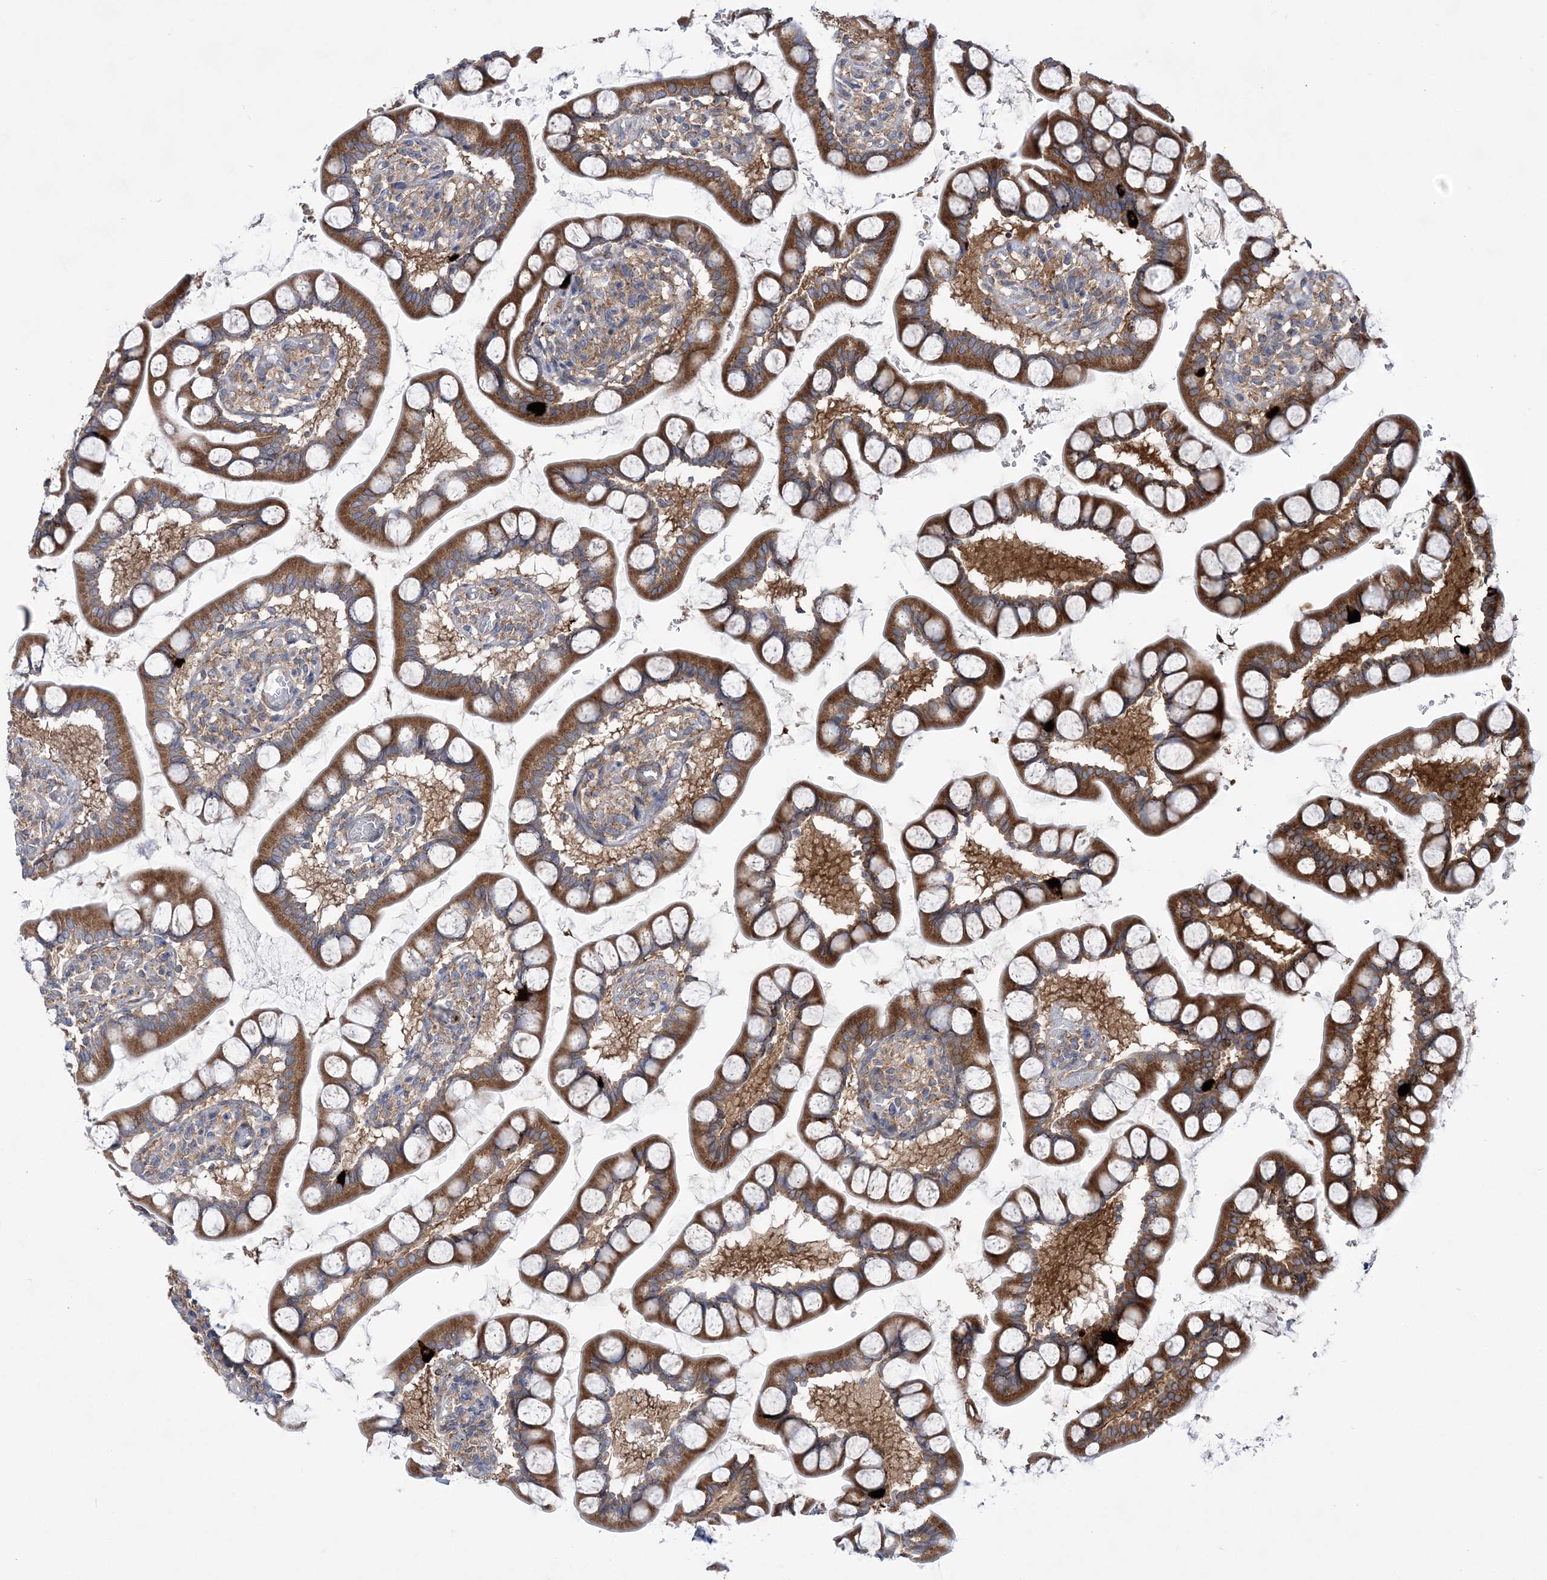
{"staining": {"intensity": "moderate", "quantity": ">75%", "location": "cytoplasmic/membranous"}, "tissue": "small intestine", "cell_type": "Glandular cells", "image_type": "normal", "snomed": [{"axis": "morphology", "description": "Normal tissue, NOS"}, {"axis": "topography", "description": "Small intestine"}], "caption": "A brown stain highlights moderate cytoplasmic/membranous positivity of a protein in glandular cells of benign small intestine.", "gene": "COPB2", "patient": {"sex": "male", "age": 52}}